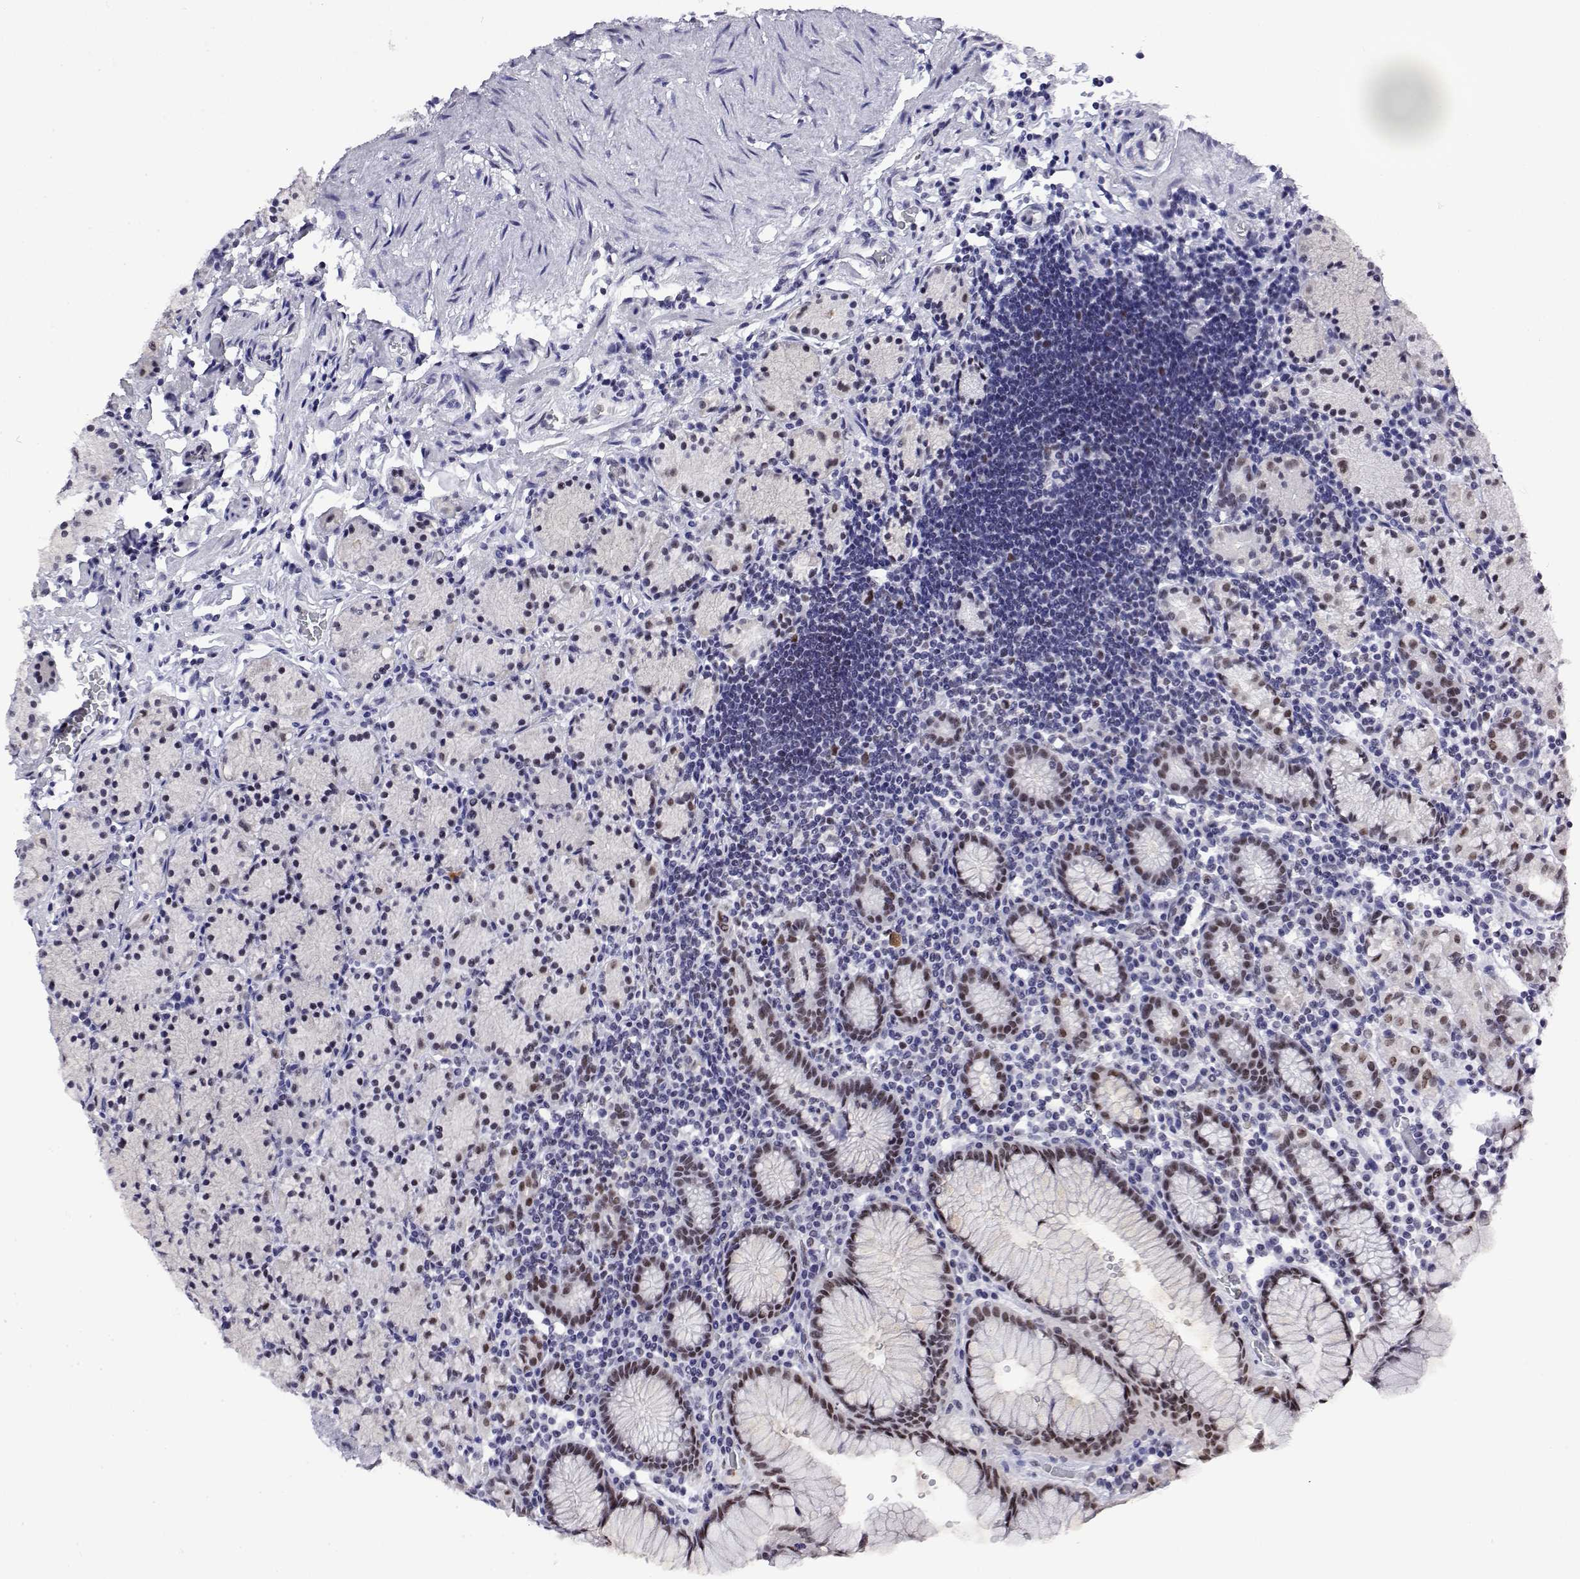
{"staining": {"intensity": "strong", "quantity": "25%-75%", "location": "nuclear"}, "tissue": "stomach", "cell_type": "Glandular cells", "image_type": "normal", "snomed": [{"axis": "morphology", "description": "Normal tissue, NOS"}, {"axis": "topography", "description": "Stomach, upper"}, {"axis": "topography", "description": "Stomach"}], "caption": "Immunohistochemistry (IHC) histopathology image of unremarkable human stomach stained for a protein (brown), which demonstrates high levels of strong nuclear positivity in about 25%-75% of glandular cells.", "gene": "POLDIP3", "patient": {"sex": "male", "age": 62}}